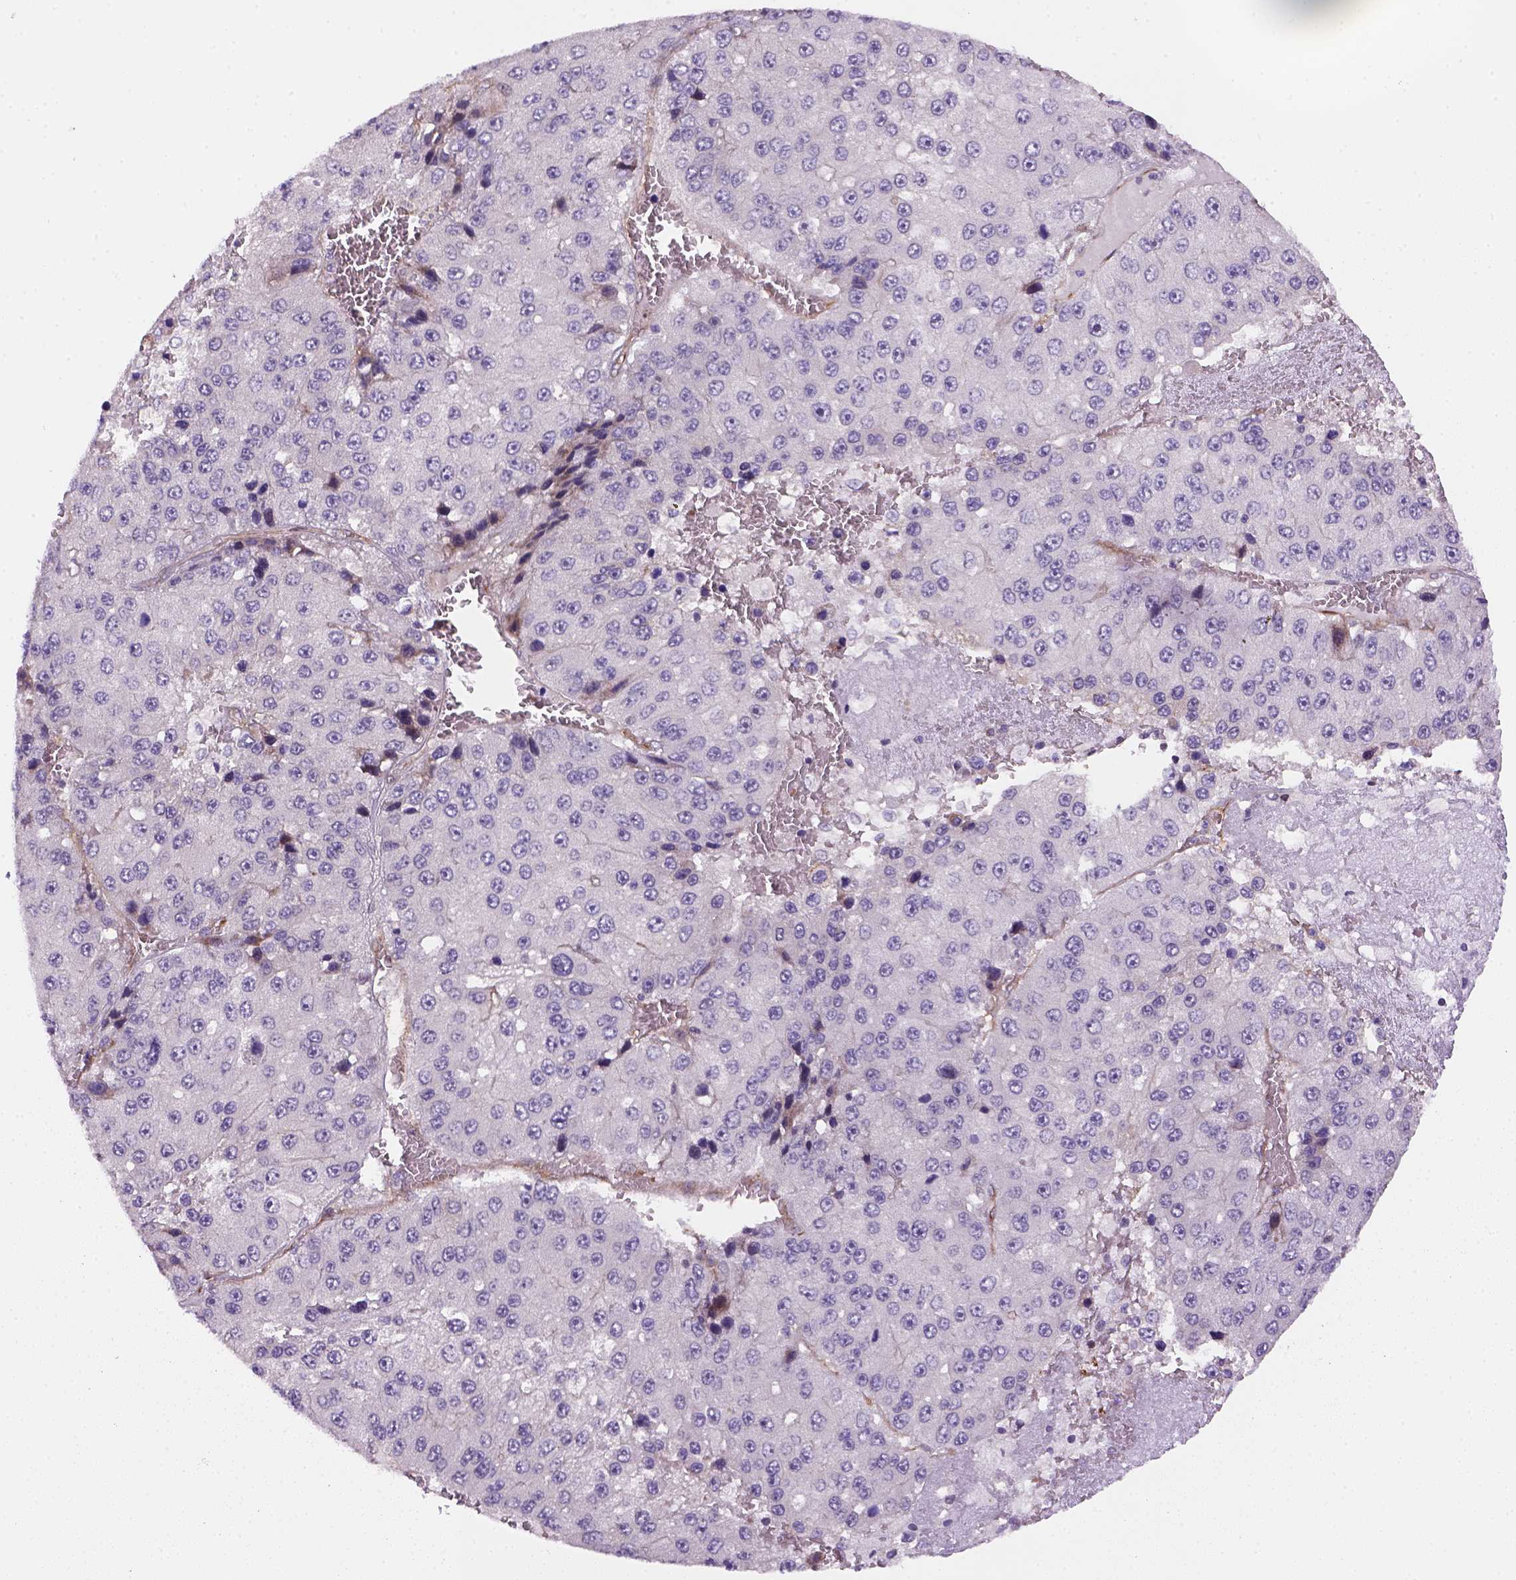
{"staining": {"intensity": "negative", "quantity": "none", "location": "none"}, "tissue": "liver cancer", "cell_type": "Tumor cells", "image_type": "cancer", "snomed": [{"axis": "morphology", "description": "Carcinoma, Hepatocellular, NOS"}, {"axis": "topography", "description": "Liver"}], "caption": "An image of hepatocellular carcinoma (liver) stained for a protein displays no brown staining in tumor cells. The staining is performed using DAB brown chromogen with nuclei counter-stained in using hematoxylin.", "gene": "VSTM5", "patient": {"sex": "female", "age": 73}}